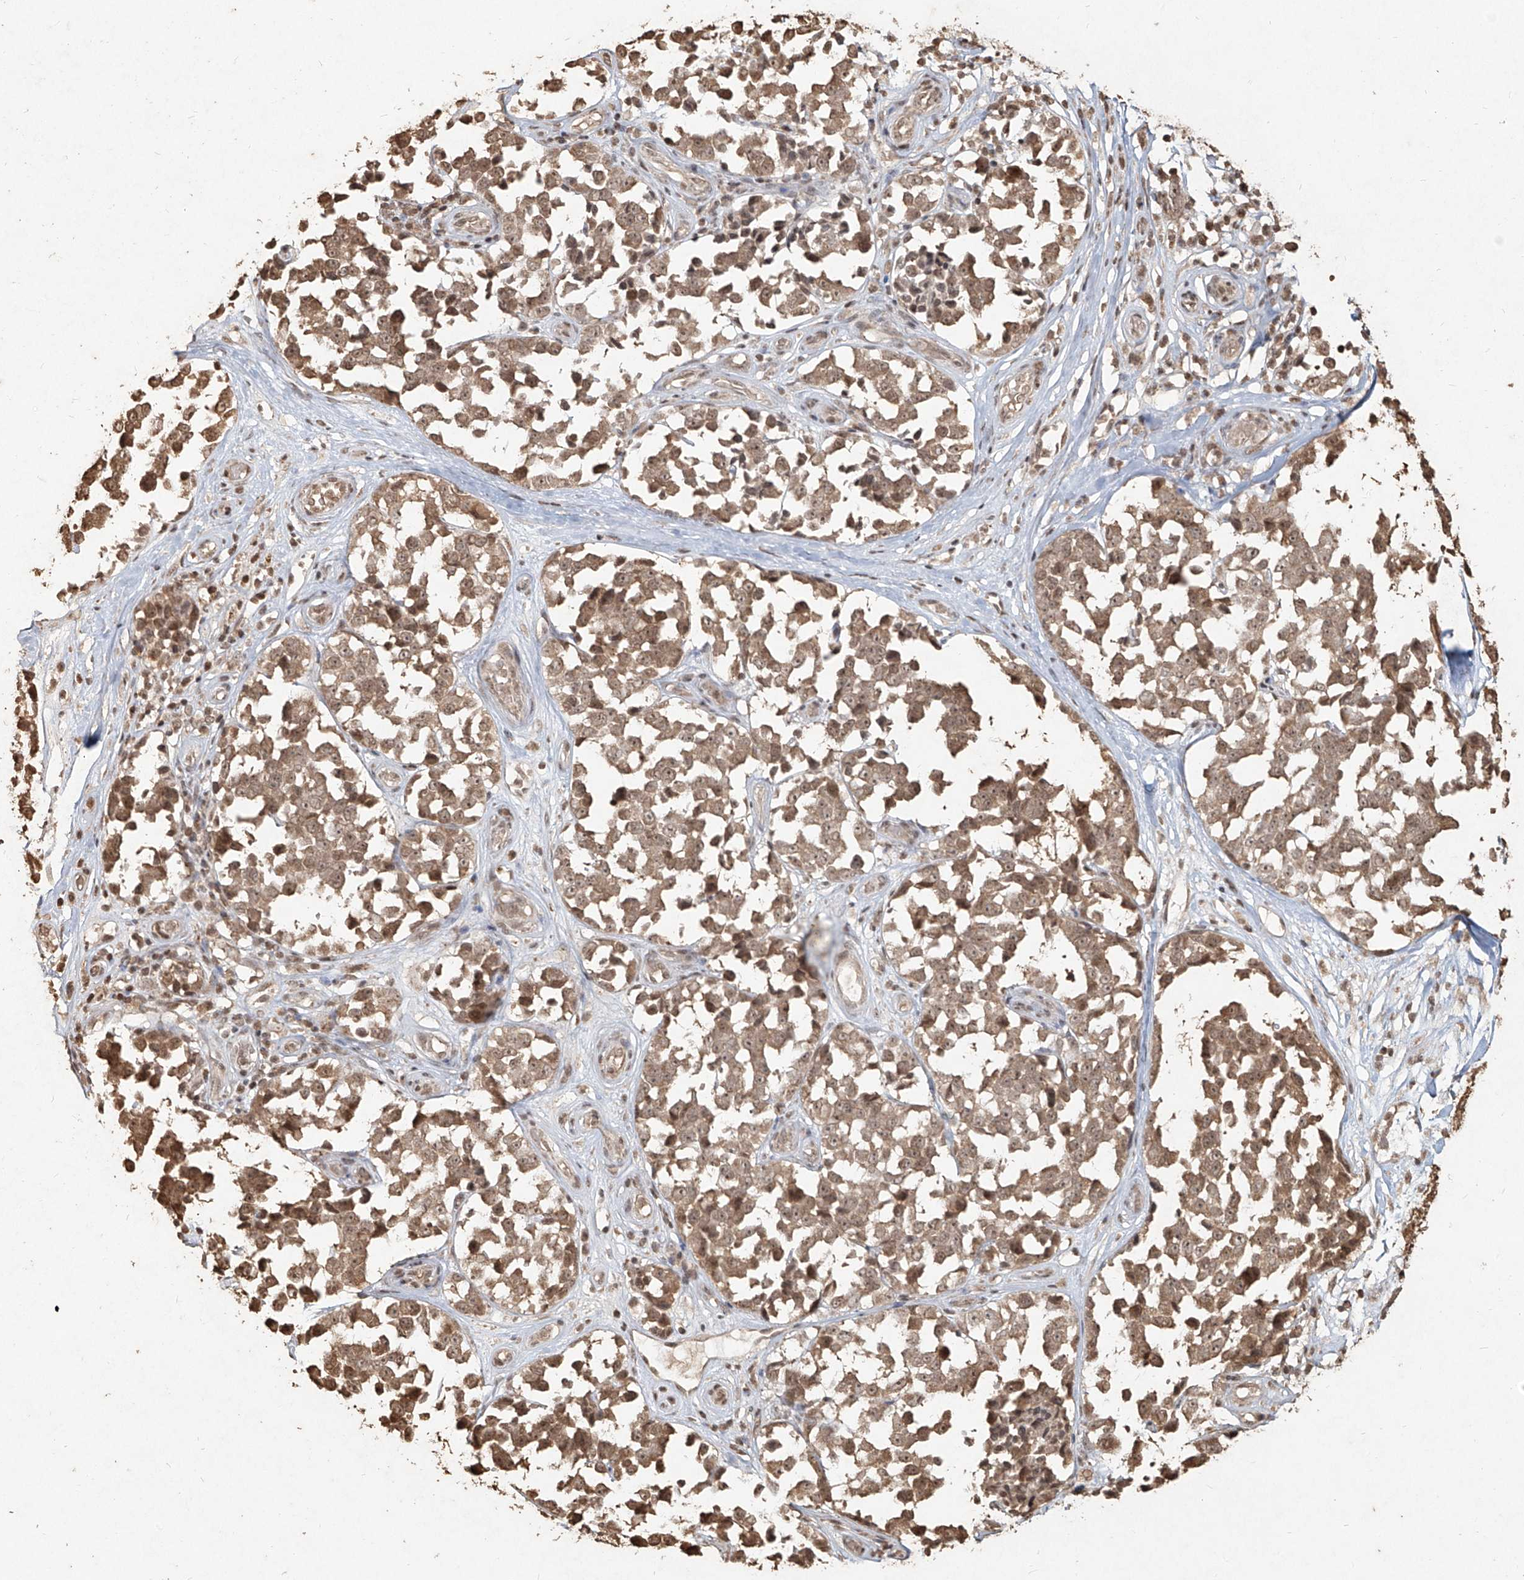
{"staining": {"intensity": "weak", "quantity": ">75%", "location": "cytoplasmic/membranous,nuclear"}, "tissue": "melanoma", "cell_type": "Tumor cells", "image_type": "cancer", "snomed": [{"axis": "morphology", "description": "Malignant melanoma, NOS"}, {"axis": "topography", "description": "Skin"}], "caption": "Brown immunohistochemical staining in melanoma demonstrates weak cytoplasmic/membranous and nuclear expression in approximately >75% of tumor cells. (DAB = brown stain, brightfield microscopy at high magnification).", "gene": "UBE2K", "patient": {"sex": "female", "age": 64}}